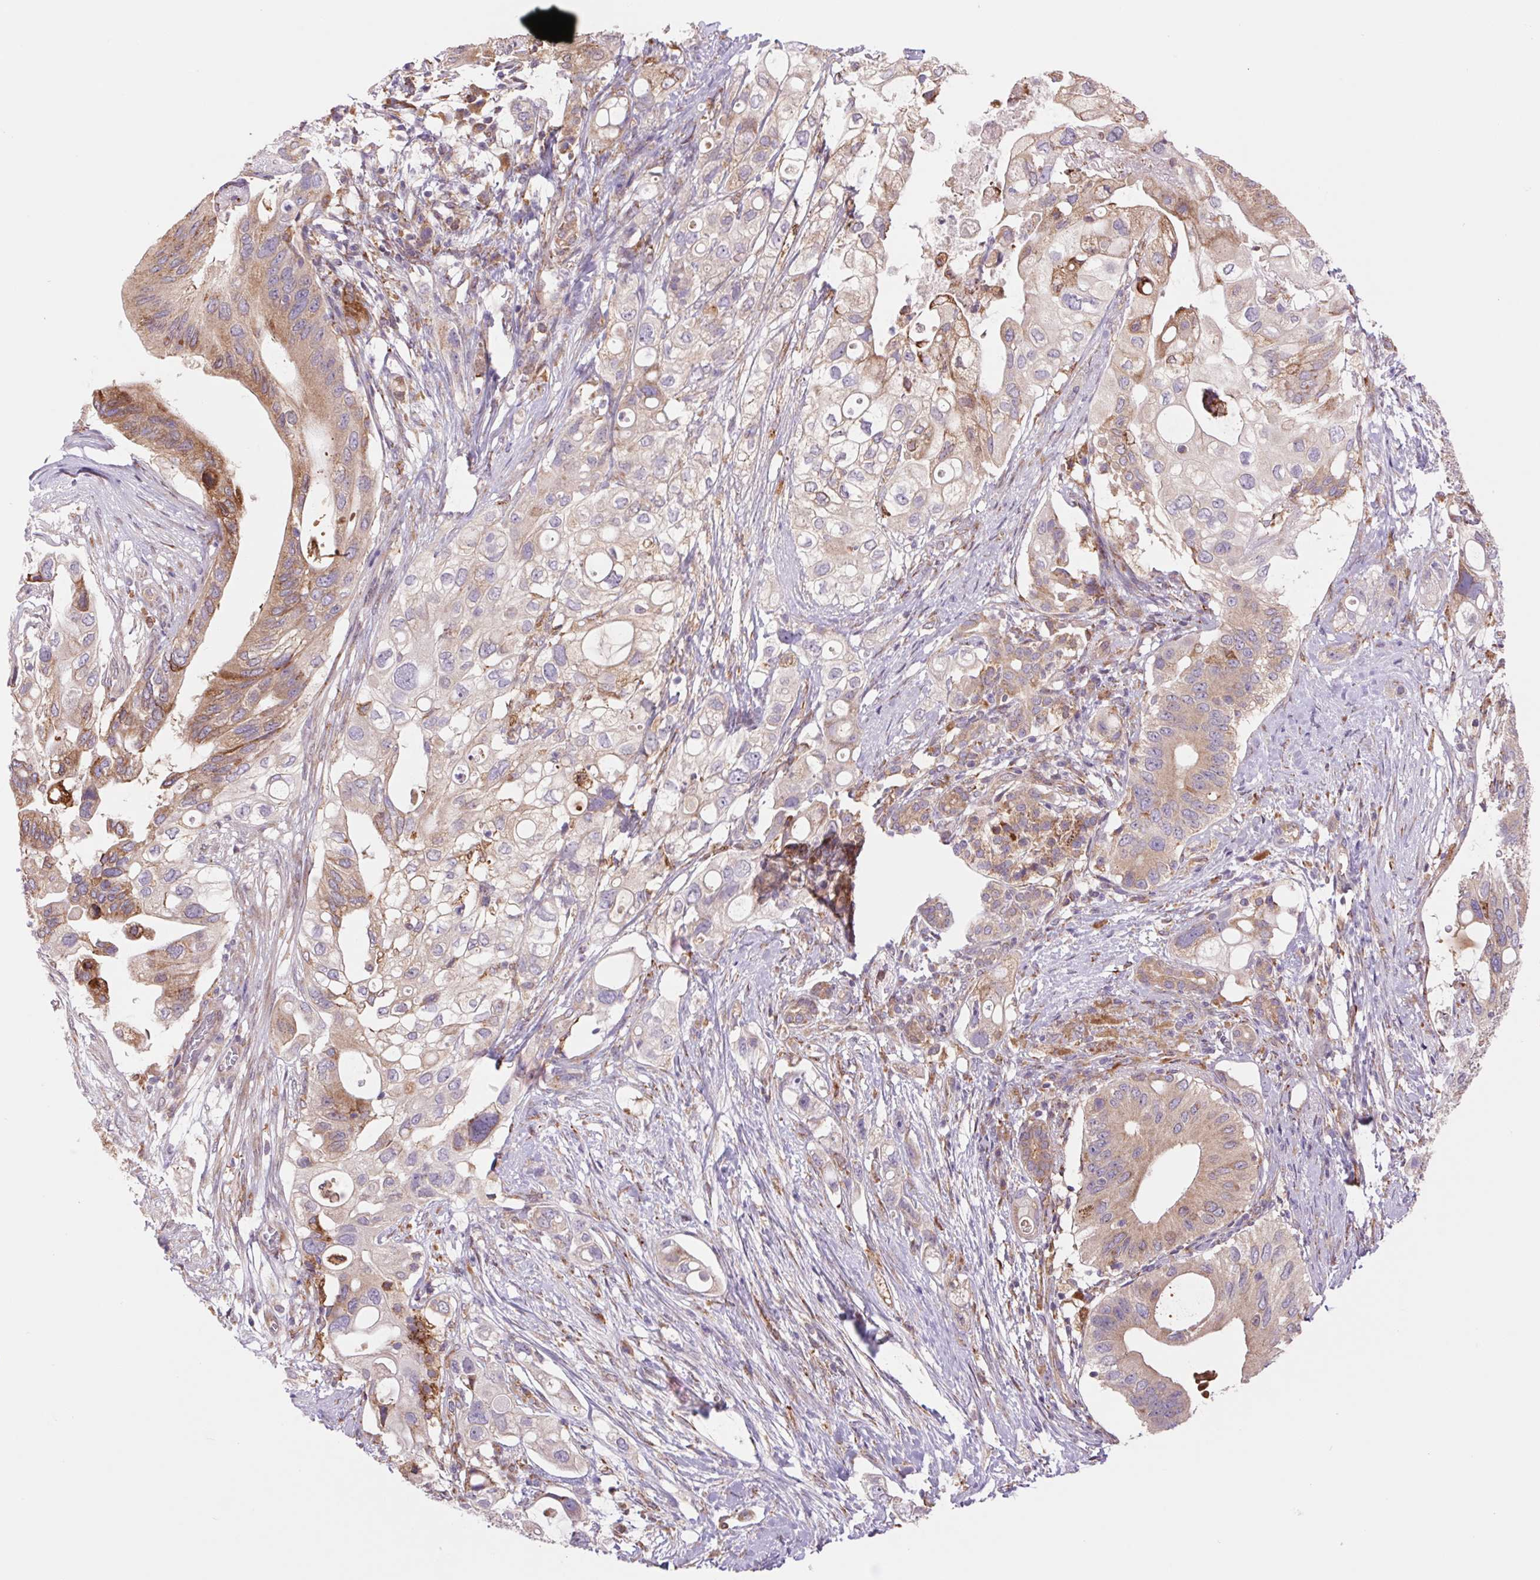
{"staining": {"intensity": "moderate", "quantity": "25%-75%", "location": "cytoplasmic/membranous"}, "tissue": "pancreatic cancer", "cell_type": "Tumor cells", "image_type": "cancer", "snomed": [{"axis": "morphology", "description": "Adenocarcinoma, NOS"}, {"axis": "topography", "description": "Pancreas"}], "caption": "This is a histology image of immunohistochemistry staining of pancreatic adenocarcinoma, which shows moderate staining in the cytoplasmic/membranous of tumor cells.", "gene": "KLHL20", "patient": {"sex": "female", "age": 72}}